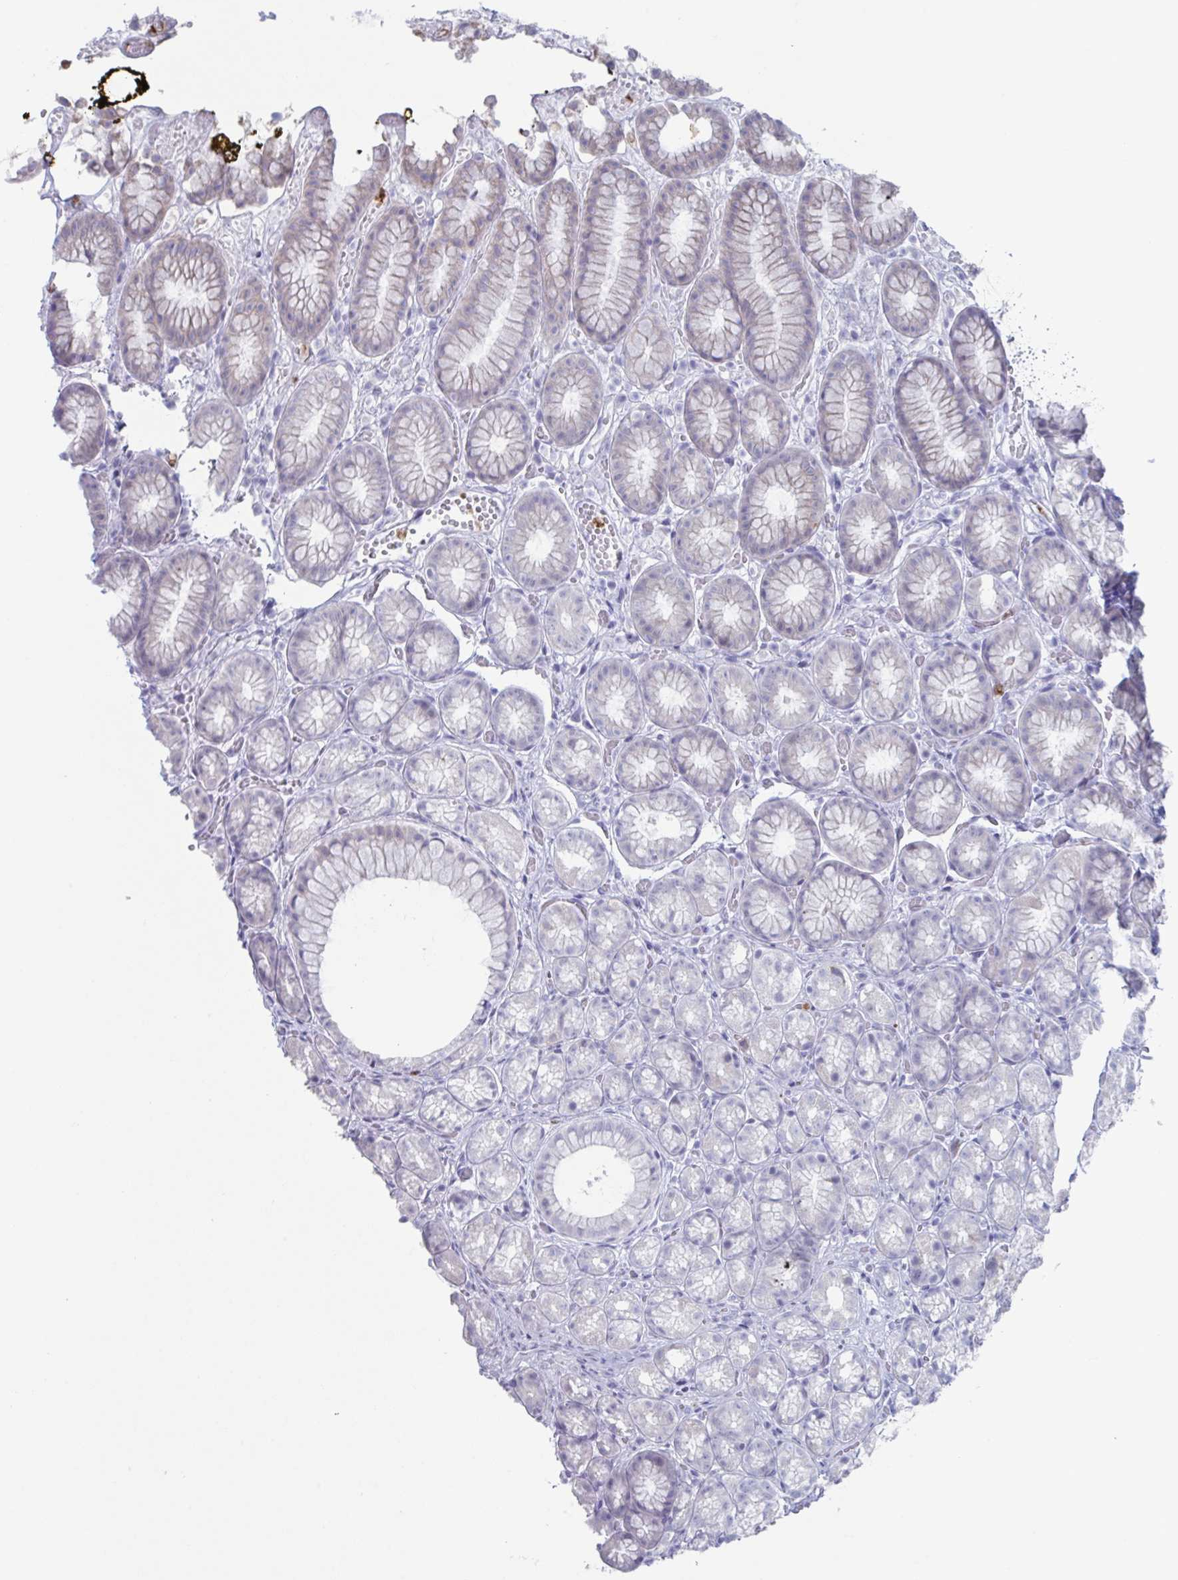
{"staining": {"intensity": "negative", "quantity": "none", "location": "none"}, "tissue": "stomach", "cell_type": "Glandular cells", "image_type": "normal", "snomed": [{"axis": "morphology", "description": "Normal tissue, NOS"}, {"axis": "topography", "description": "Smooth muscle"}, {"axis": "topography", "description": "Stomach"}], "caption": "The histopathology image demonstrates no staining of glandular cells in benign stomach. (Stains: DAB (3,3'-diaminobenzidine) immunohistochemistry with hematoxylin counter stain, Microscopy: brightfield microscopy at high magnification).", "gene": "CYP4F11", "patient": {"sex": "male", "age": 70}}